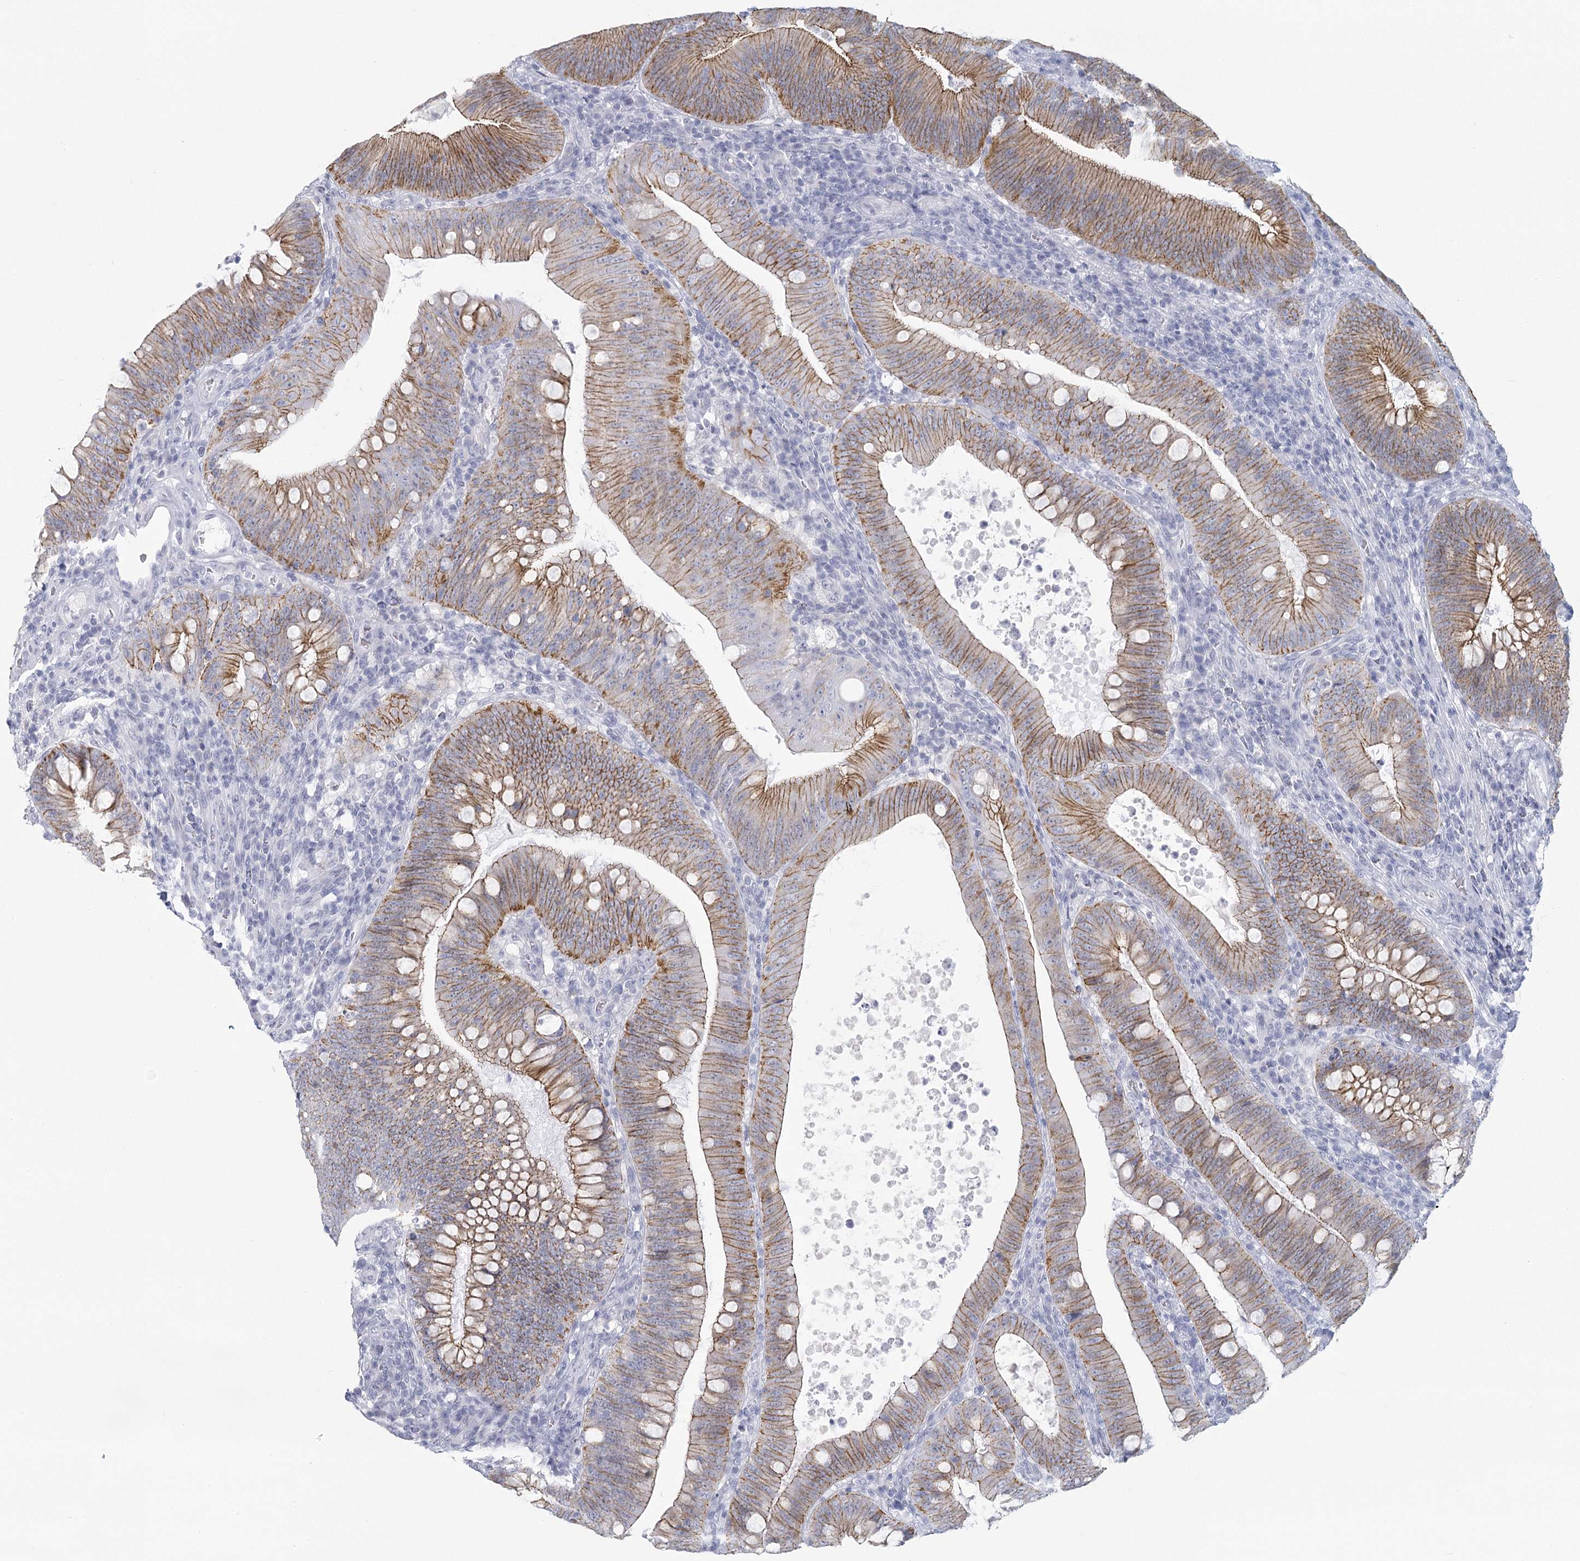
{"staining": {"intensity": "moderate", "quantity": ">75%", "location": "cytoplasmic/membranous"}, "tissue": "colorectal cancer", "cell_type": "Tumor cells", "image_type": "cancer", "snomed": [{"axis": "morphology", "description": "Normal tissue, NOS"}, {"axis": "topography", "description": "Colon"}], "caption": "Tumor cells demonstrate moderate cytoplasmic/membranous expression in approximately >75% of cells in colorectal cancer. The staining was performed using DAB, with brown indicating positive protein expression. Nuclei are stained blue with hematoxylin.", "gene": "WNT8B", "patient": {"sex": "female", "age": 82}}